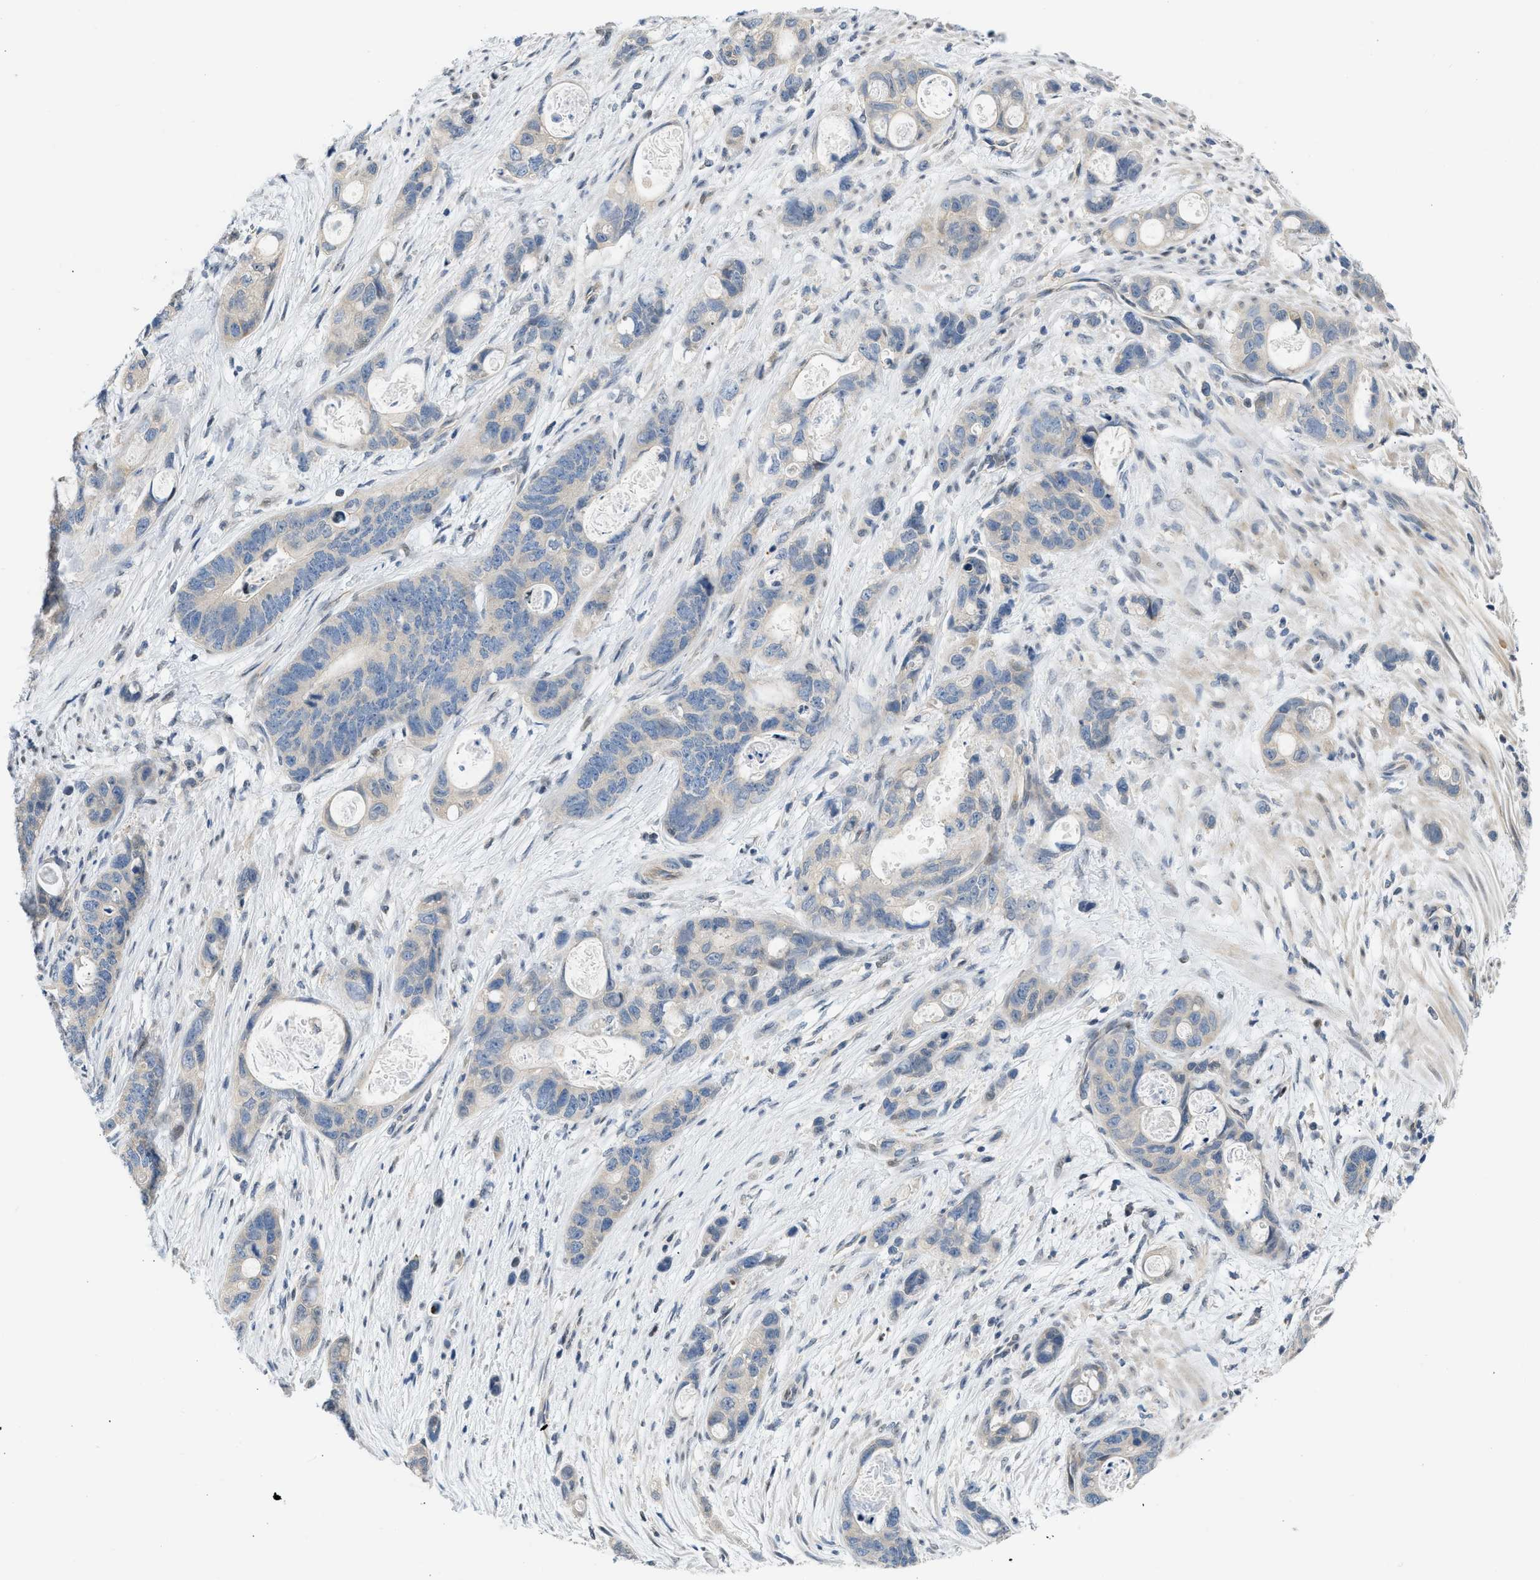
{"staining": {"intensity": "negative", "quantity": "none", "location": "none"}, "tissue": "stomach cancer", "cell_type": "Tumor cells", "image_type": "cancer", "snomed": [{"axis": "morphology", "description": "Normal tissue, NOS"}, {"axis": "morphology", "description": "Adenocarcinoma, NOS"}, {"axis": "topography", "description": "Stomach"}], "caption": "Tumor cells are negative for brown protein staining in adenocarcinoma (stomach).", "gene": "OLIG3", "patient": {"sex": "female", "age": 89}}